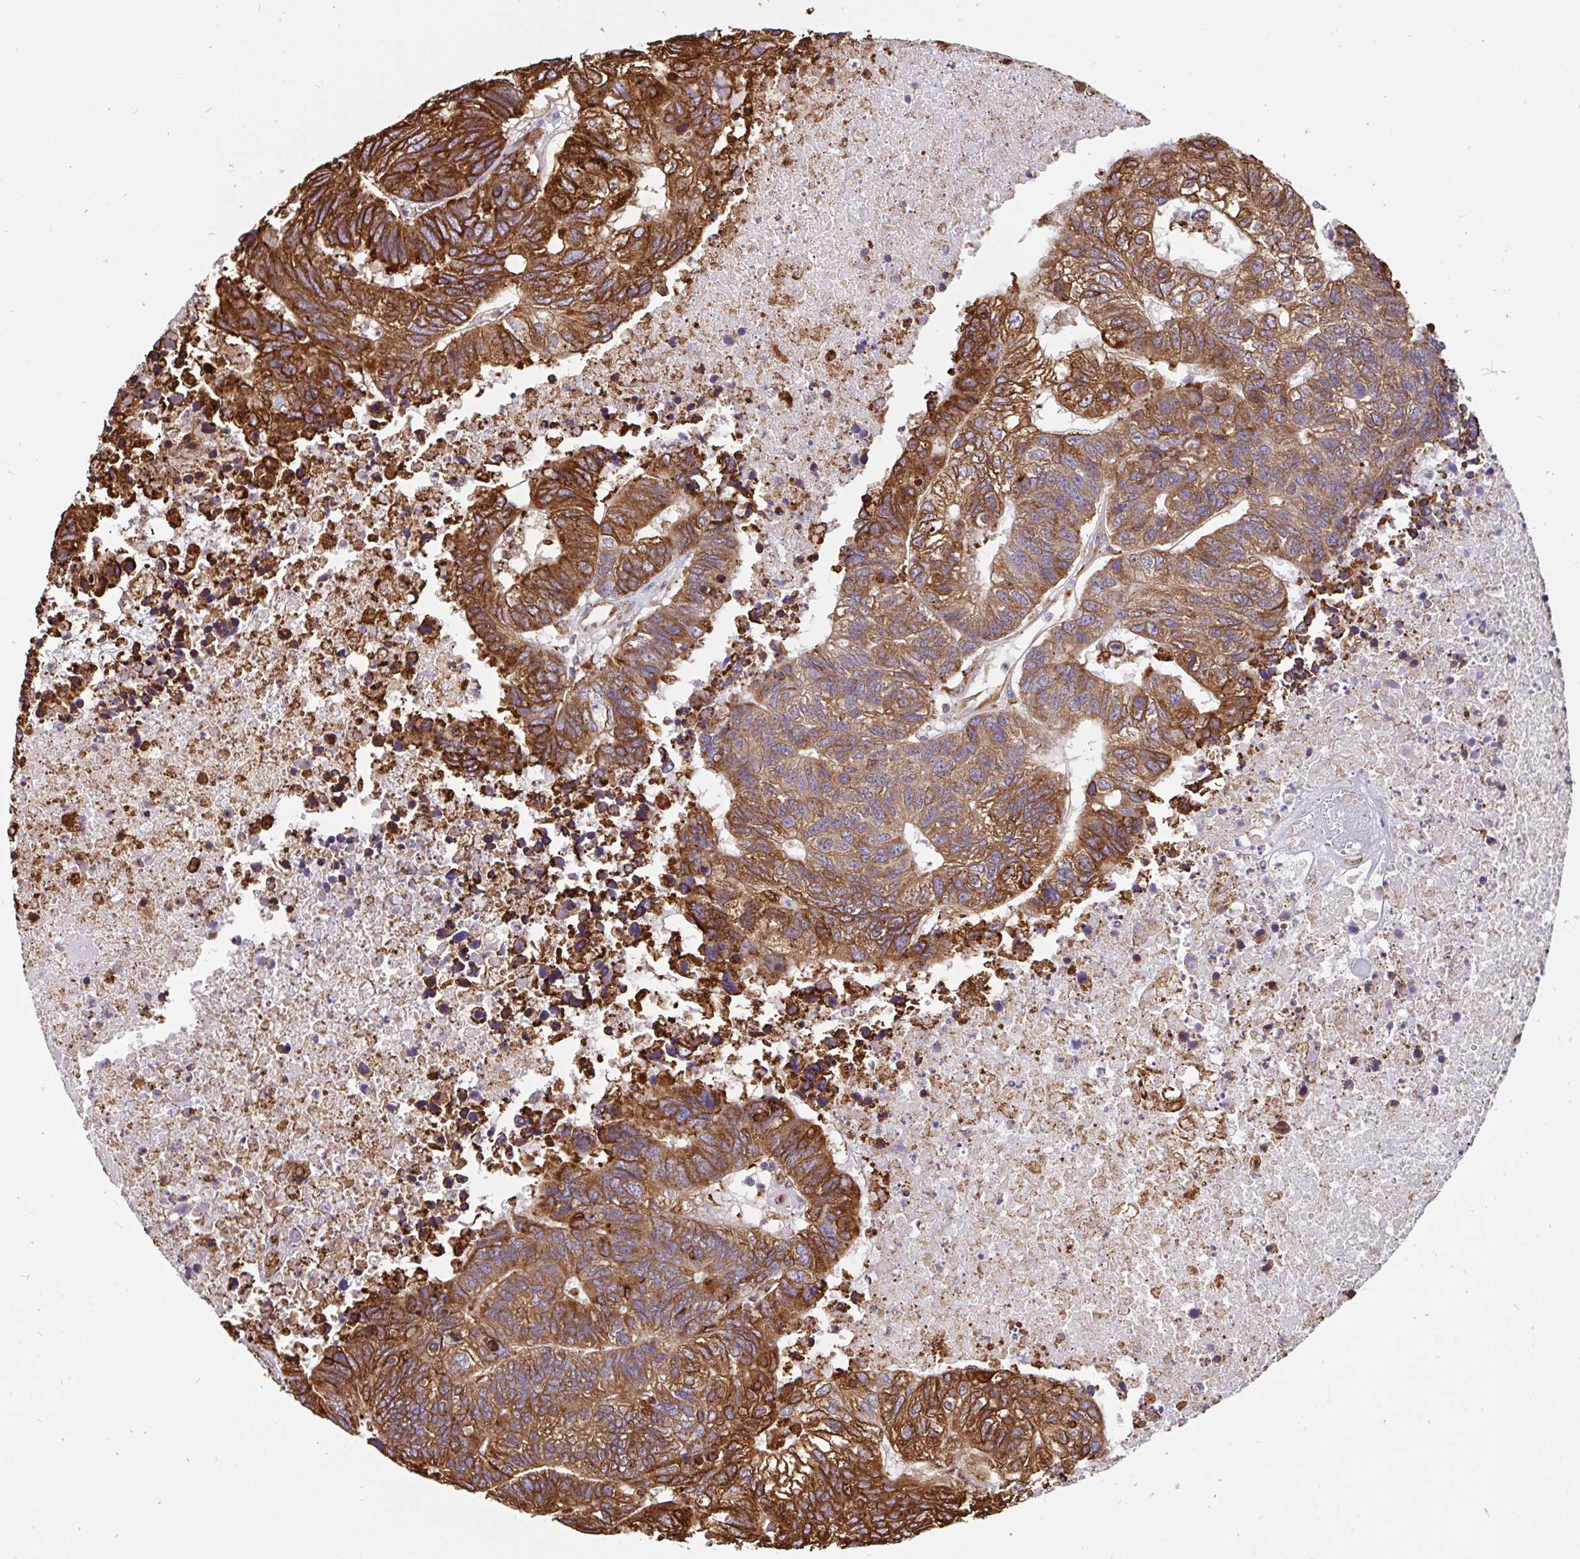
{"staining": {"intensity": "strong", "quantity": ">75%", "location": "cytoplasmic/membranous"}, "tissue": "colorectal cancer", "cell_type": "Tumor cells", "image_type": "cancer", "snomed": [{"axis": "morphology", "description": "Adenocarcinoma, NOS"}, {"axis": "topography", "description": "Colon"}], "caption": "Immunohistochemical staining of colorectal cancer displays strong cytoplasmic/membranous protein staining in approximately >75% of tumor cells.", "gene": "EML5", "patient": {"sex": "female", "age": 48}}